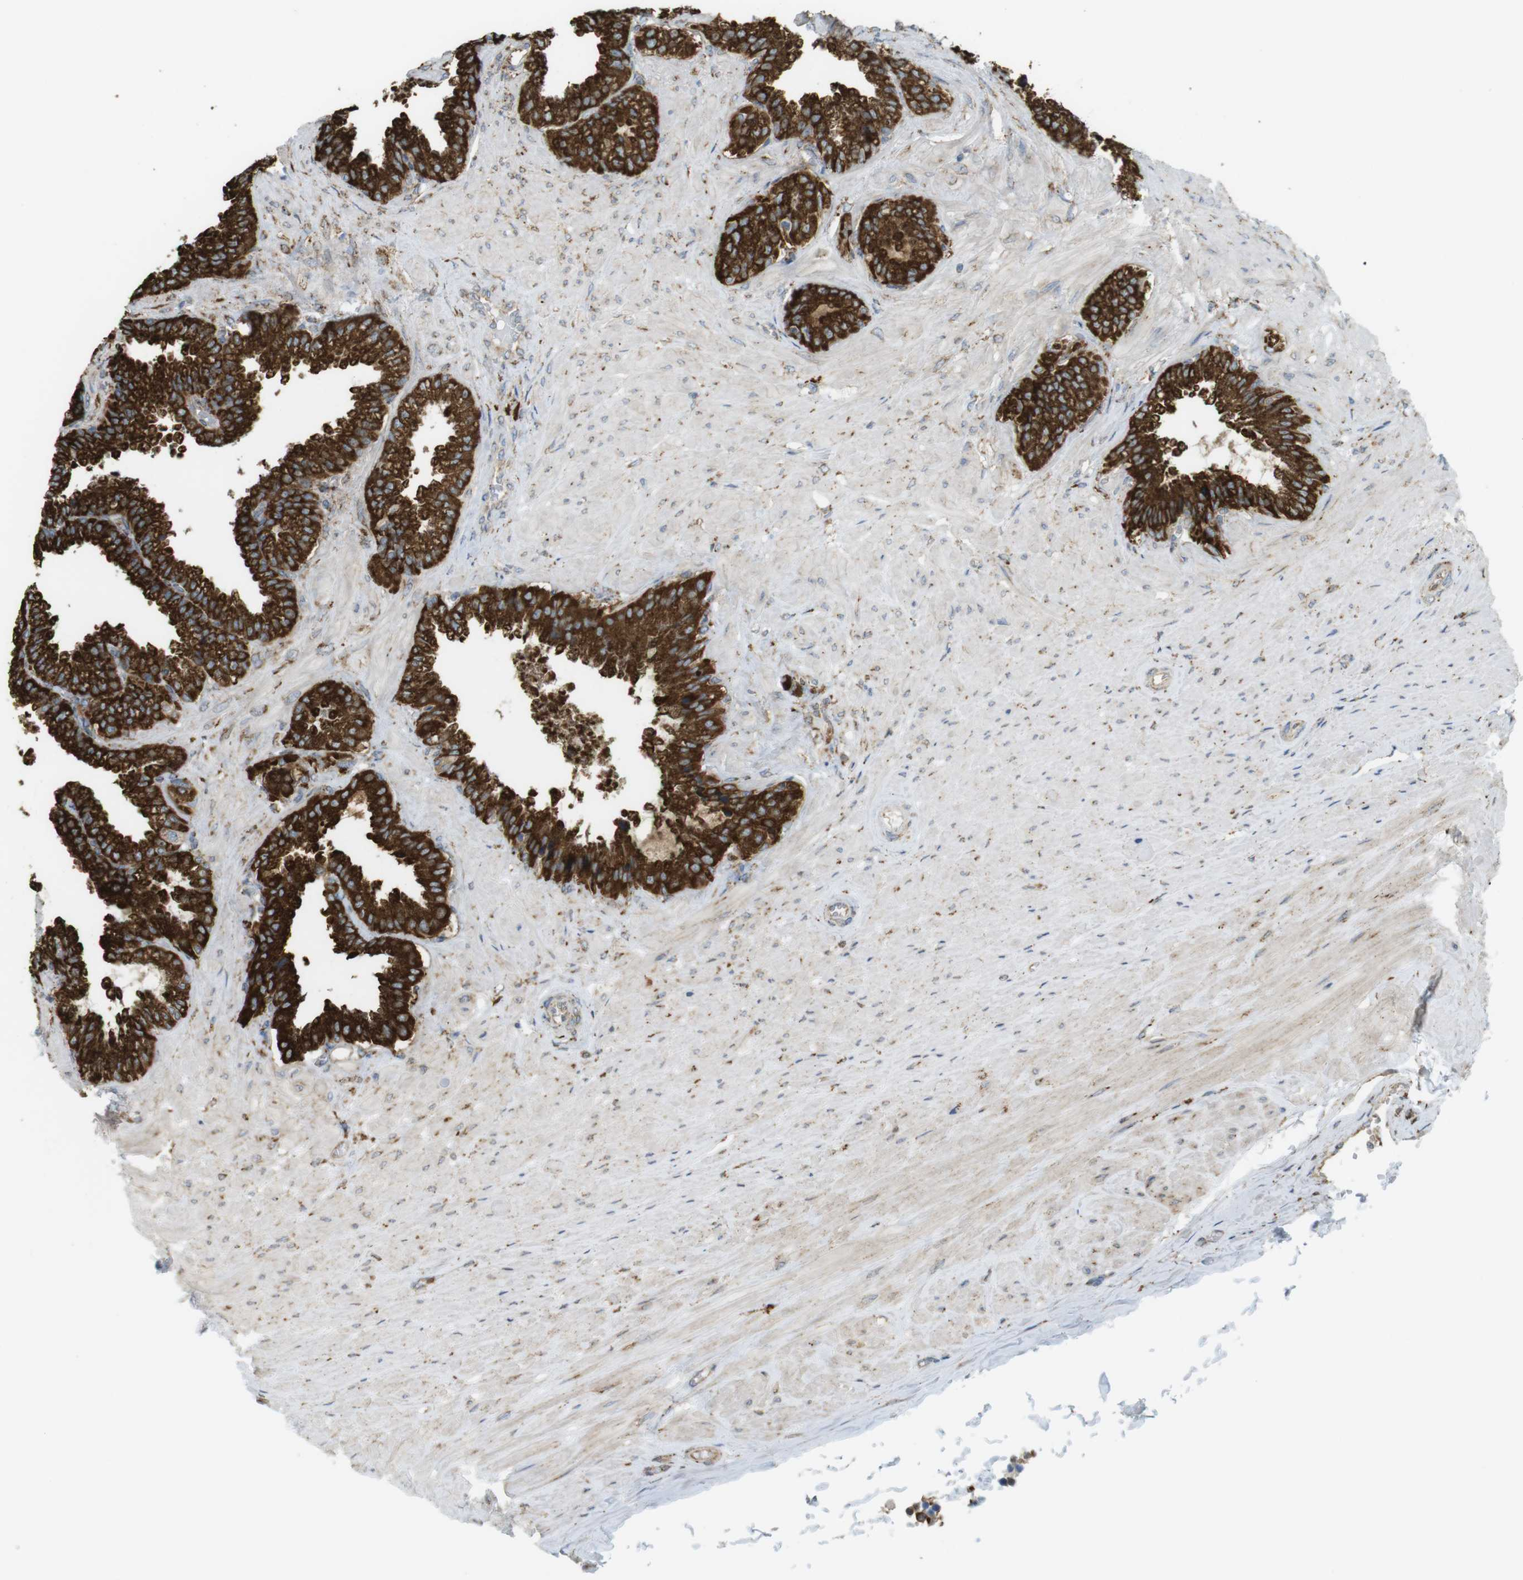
{"staining": {"intensity": "strong", "quantity": ">75%", "location": "cytoplasmic/membranous"}, "tissue": "seminal vesicle", "cell_type": "Glandular cells", "image_type": "normal", "snomed": [{"axis": "morphology", "description": "Normal tissue, NOS"}, {"axis": "topography", "description": "Seminal veicle"}], "caption": "Seminal vesicle stained with DAB immunohistochemistry displays high levels of strong cytoplasmic/membranous expression in approximately >75% of glandular cells. Nuclei are stained in blue.", "gene": "MBOAT2", "patient": {"sex": "male", "age": 46}}